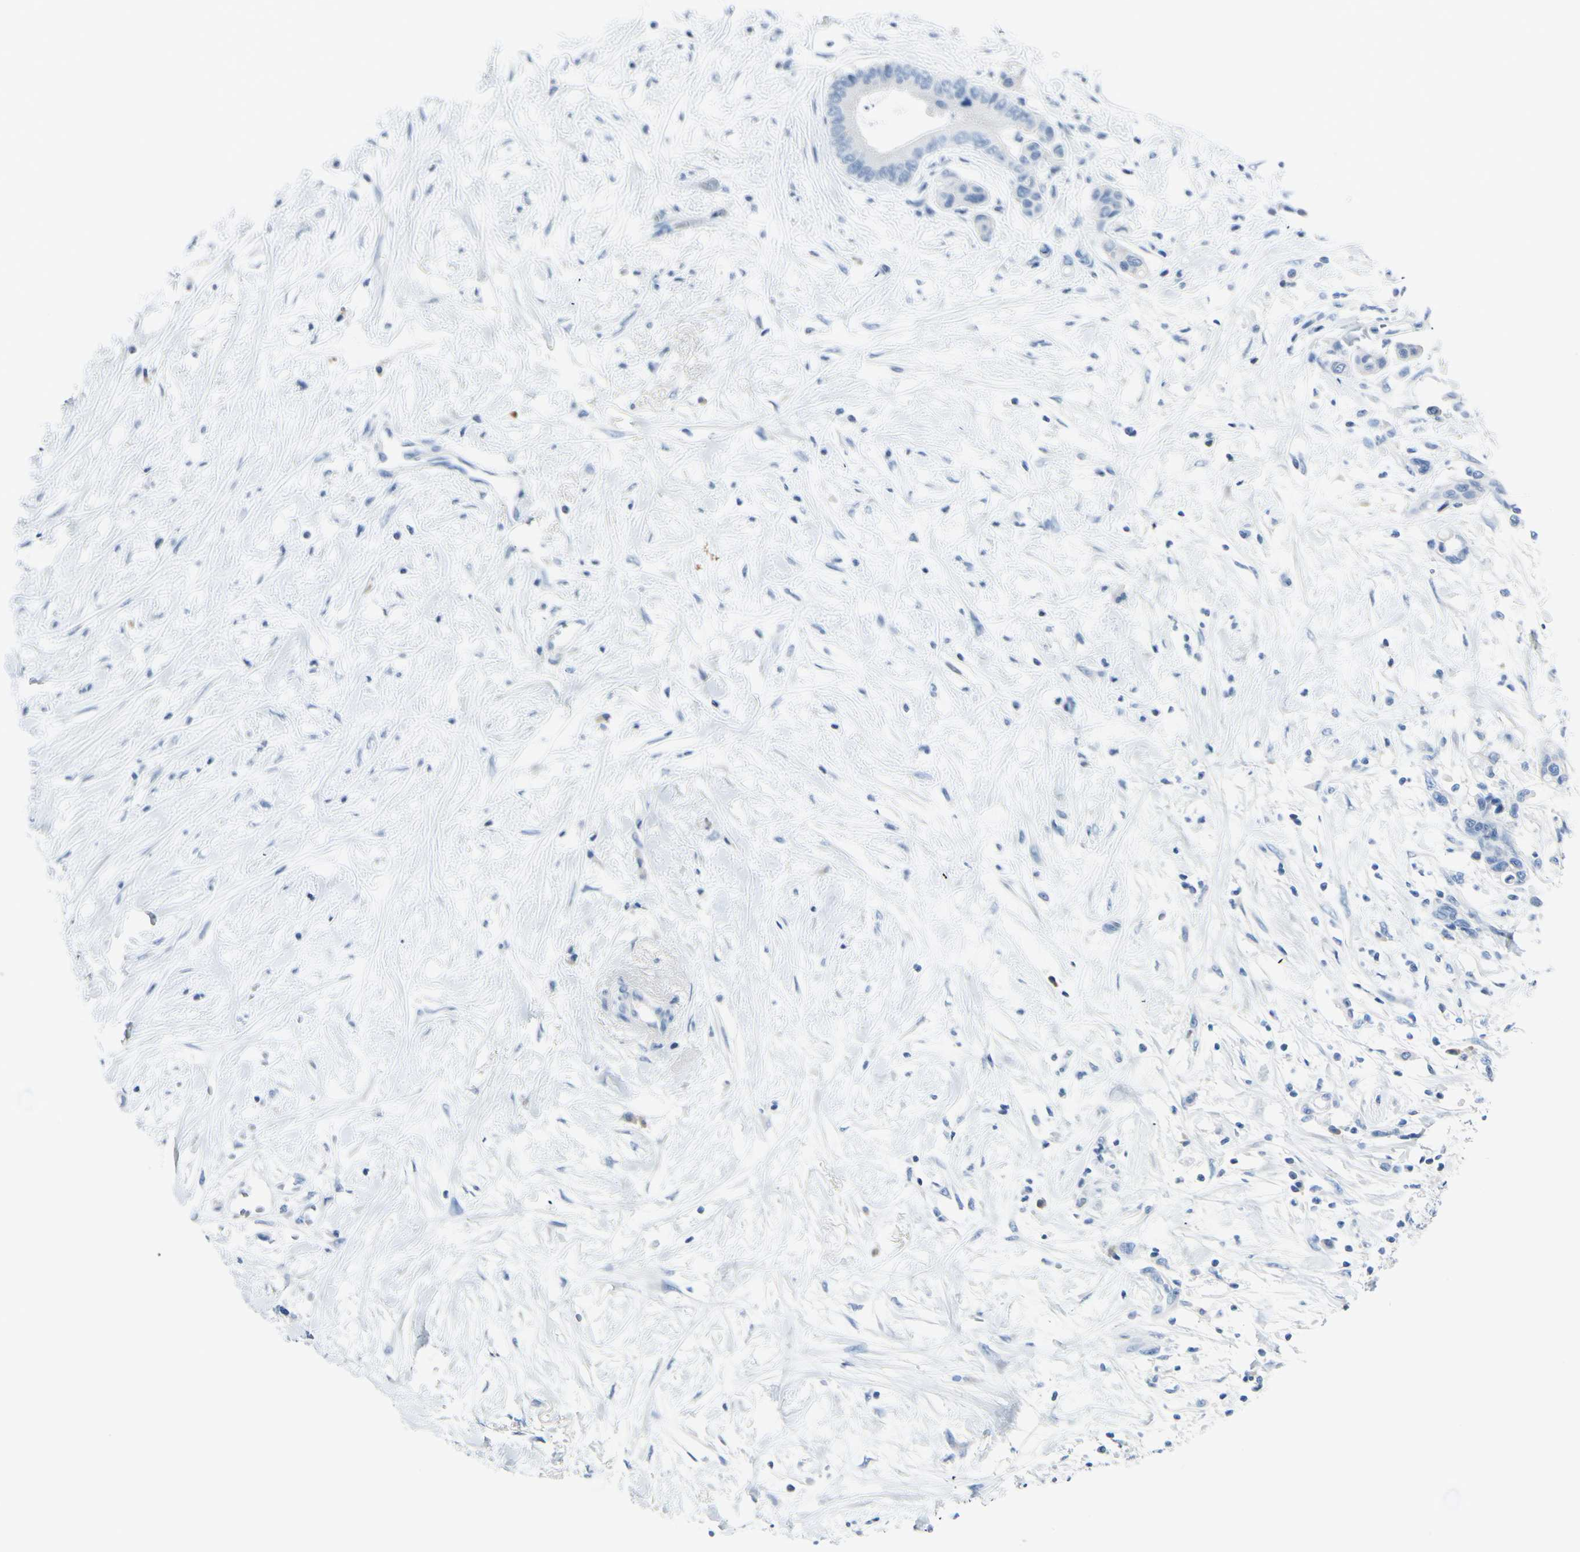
{"staining": {"intensity": "negative", "quantity": "none", "location": "none"}, "tissue": "colorectal cancer", "cell_type": "Tumor cells", "image_type": "cancer", "snomed": [{"axis": "morphology", "description": "Normal tissue, NOS"}, {"axis": "morphology", "description": "Adenocarcinoma, NOS"}, {"axis": "topography", "description": "Colon"}], "caption": "IHC of colorectal cancer (adenocarcinoma) reveals no positivity in tumor cells.", "gene": "PEBP1", "patient": {"sex": "male", "age": 82}}